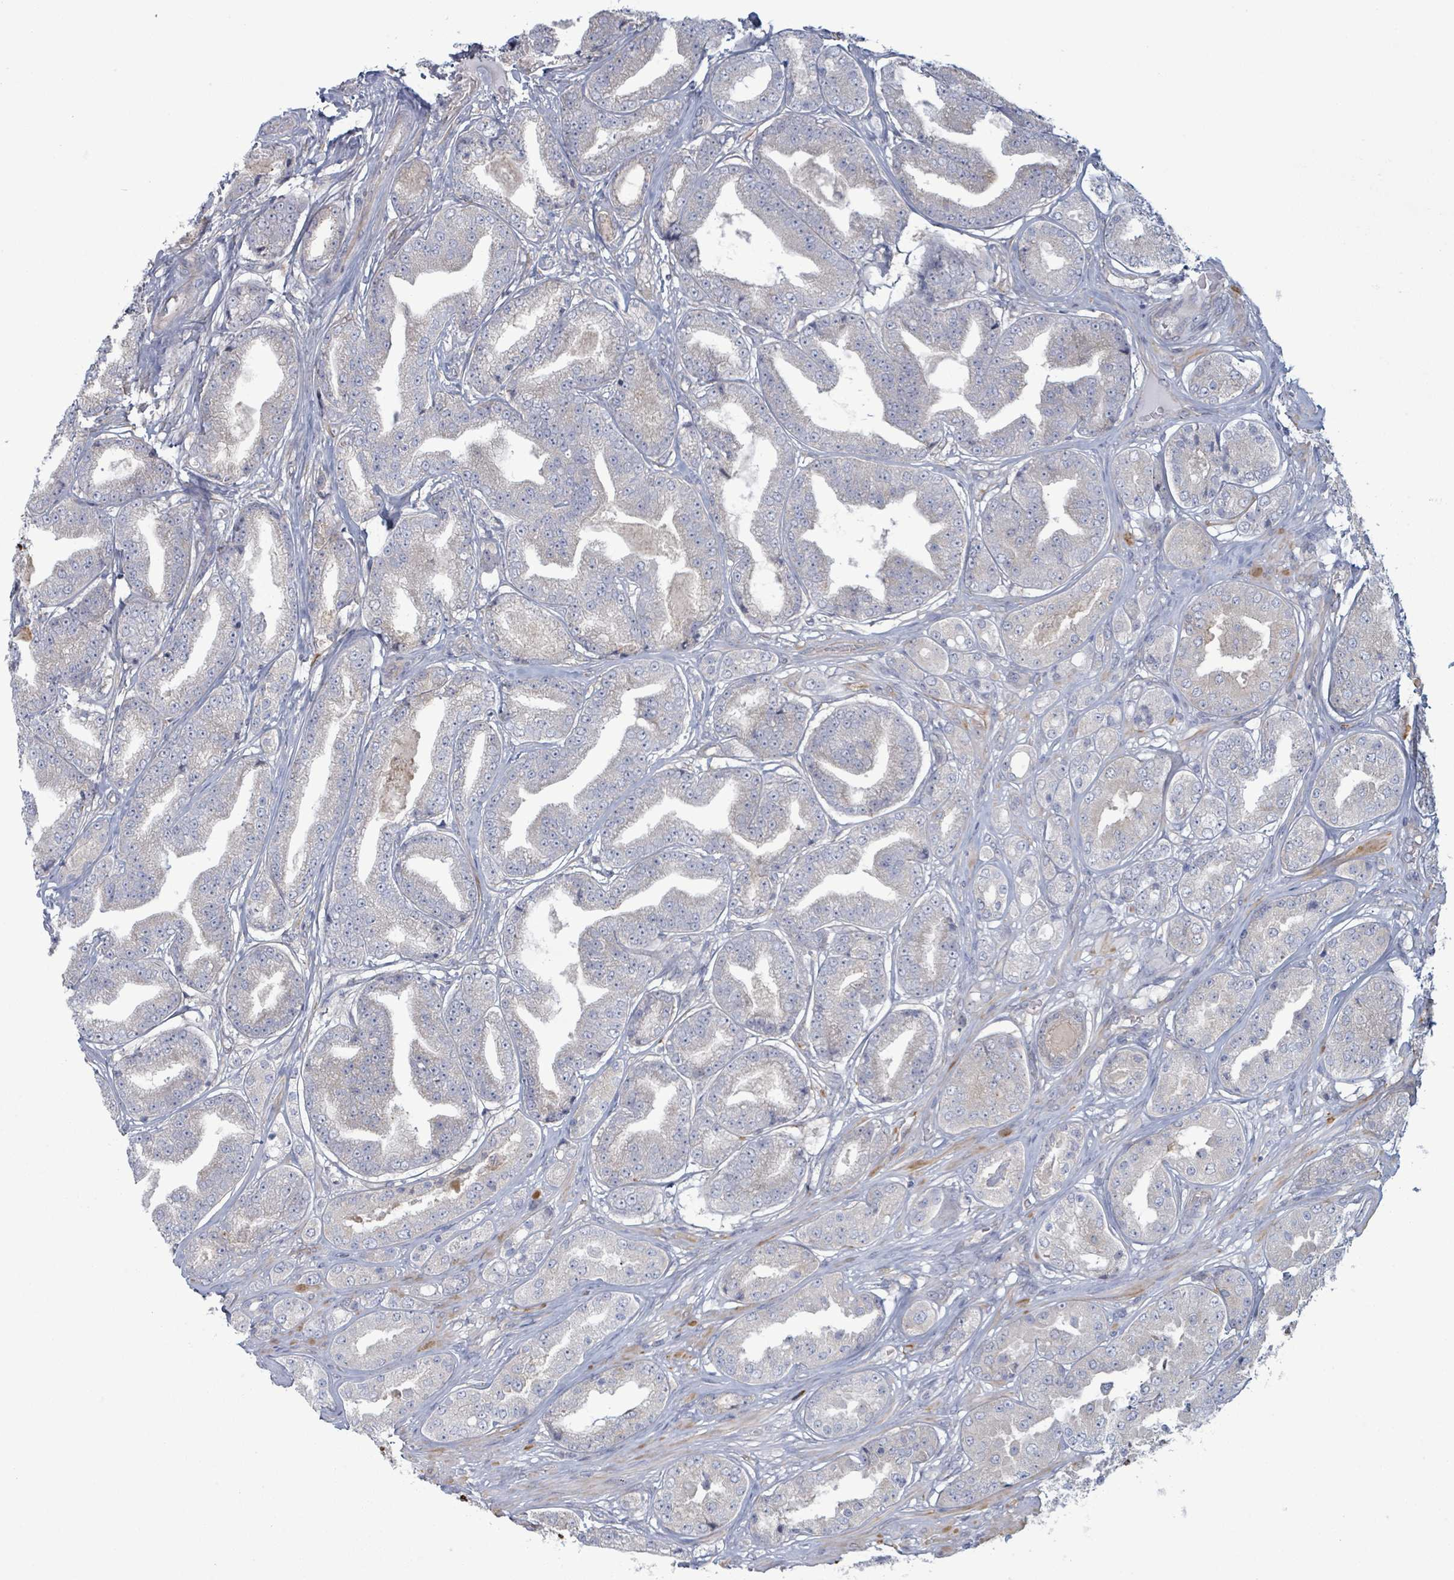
{"staining": {"intensity": "negative", "quantity": "none", "location": "none"}, "tissue": "prostate cancer", "cell_type": "Tumor cells", "image_type": "cancer", "snomed": [{"axis": "morphology", "description": "Adenocarcinoma, High grade"}, {"axis": "topography", "description": "Prostate"}], "caption": "This histopathology image is of prostate cancer (adenocarcinoma (high-grade)) stained with IHC to label a protein in brown with the nuclei are counter-stained blue. There is no expression in tumor cells.", "gene": "COL13A1", "patient": {"sex": "male", "age": 63}}